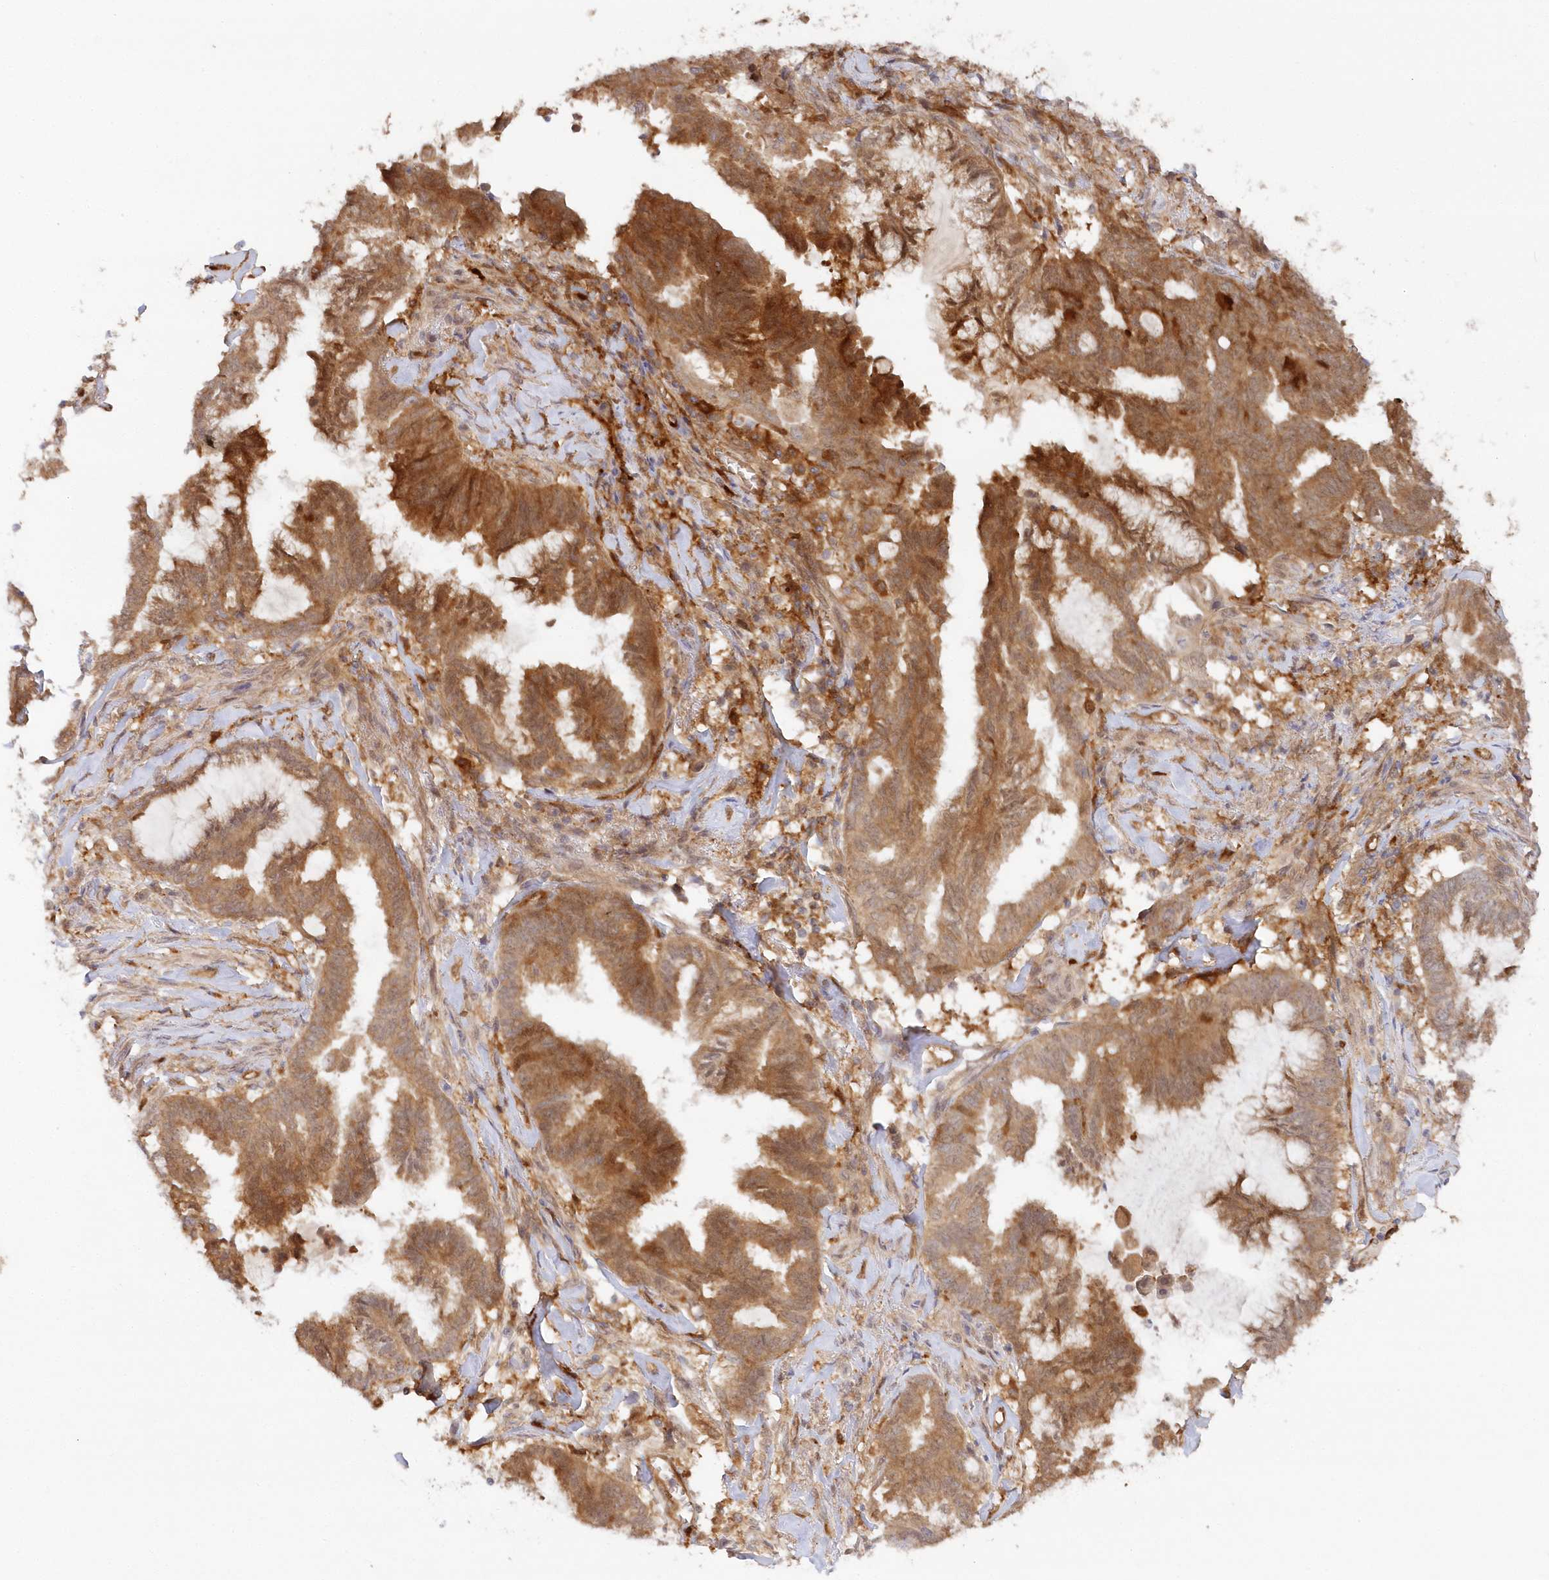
{"staining": {"intensity": "strong", "quantity": ">75%", "location": "cytoplasmic/membranous"}, "tissue": "endometrial cancer", "cell_type": "Tumor cells", "image_type": "cancer", "snomed": [{"axis": "morphology", "description": "Adenocarcinoma, NOS"}, {"axis": "topography", "description": "Endometrium"}], "caption": "The histopathology image exhibits immunohistochemical staining of endometrial adenocarcinoma. There is strong cytoplasmic/membranous positivity is present in approximately >75% of tumor cells.", "gene": "GBE1", "patient": {"sex": "female", "age": 86}}